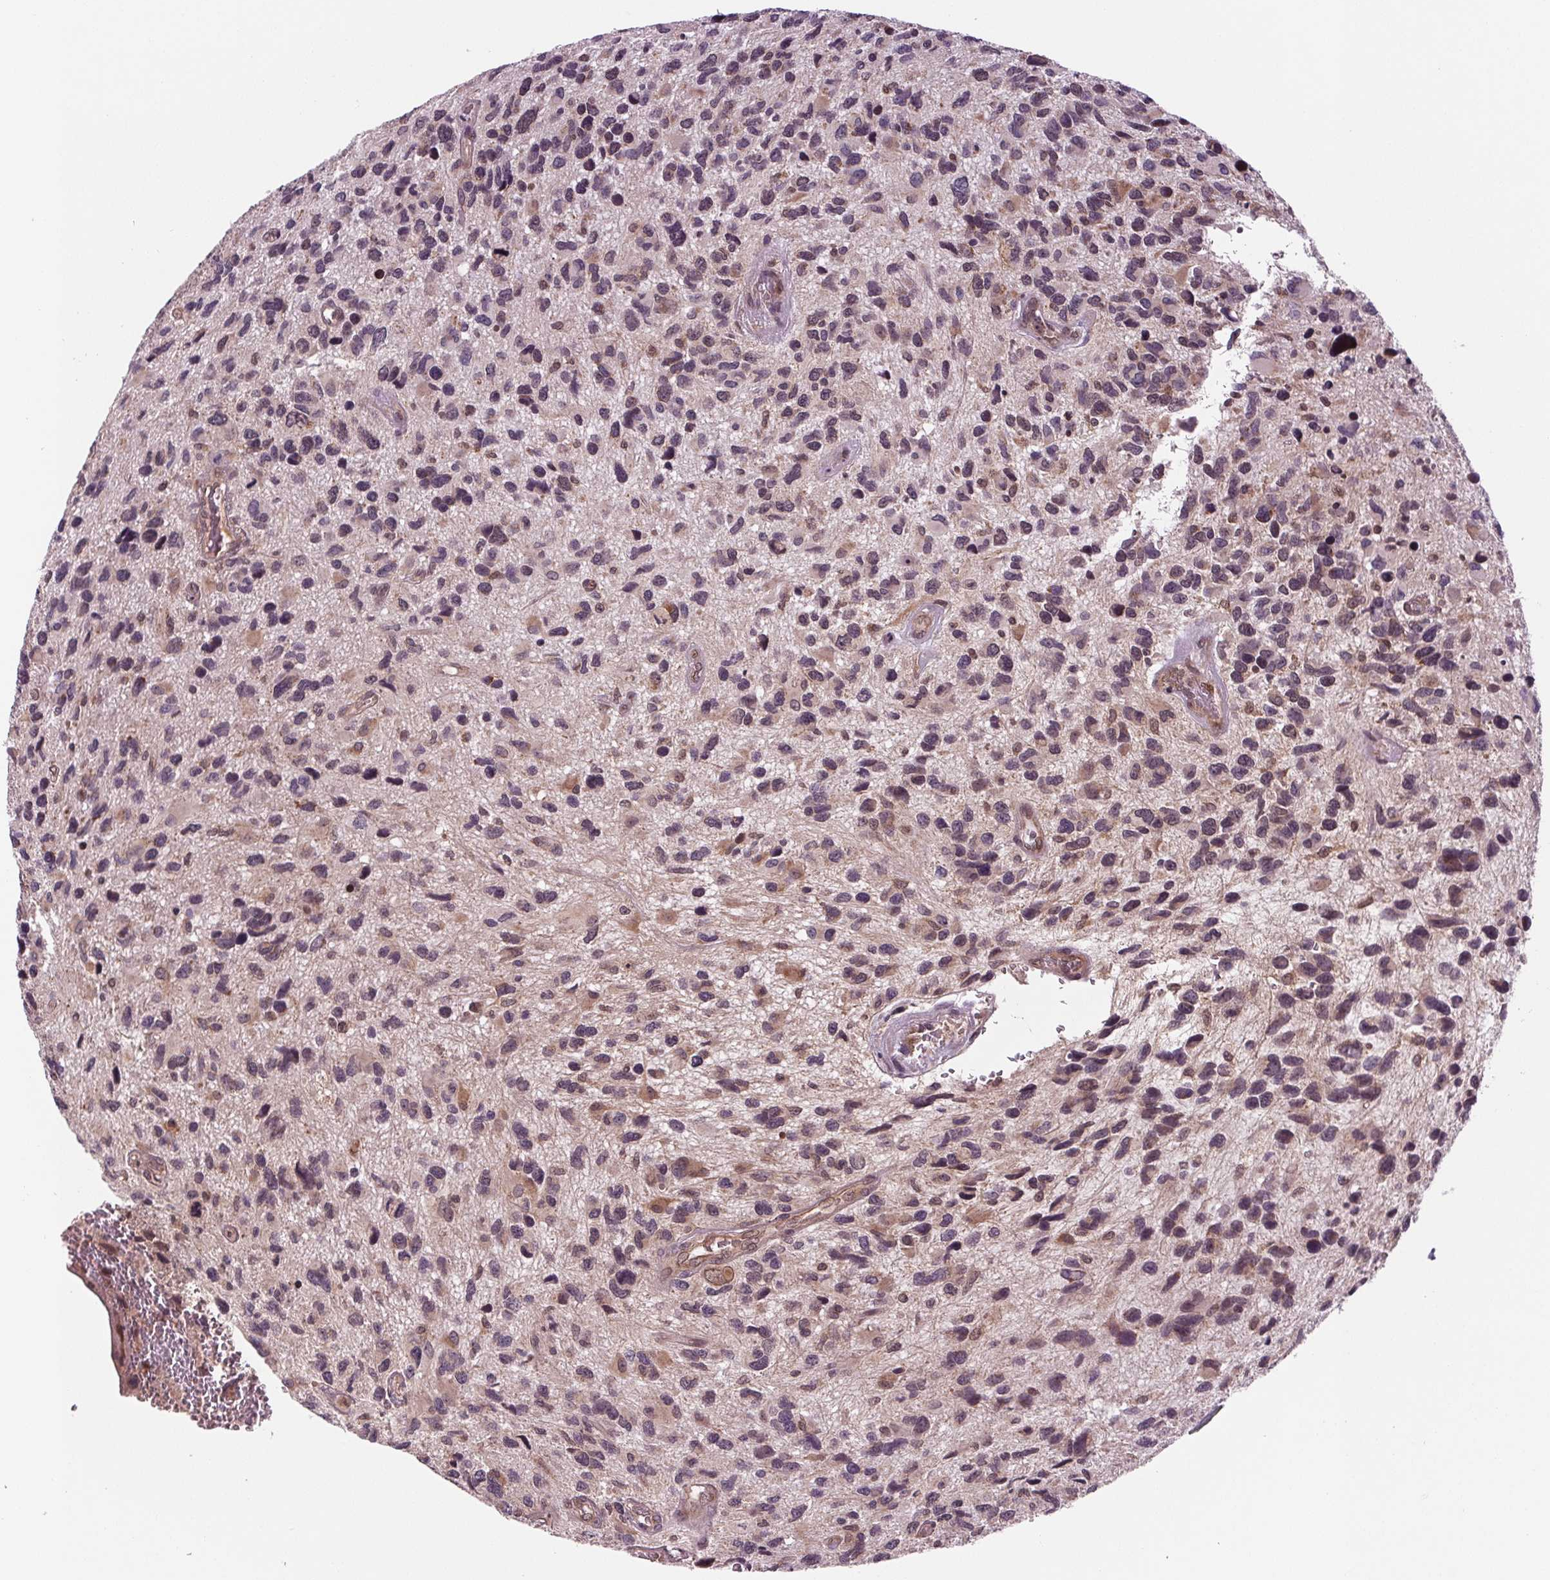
{"staining": {"intensity": "weak", "quantity": "25%-75%", "location": "cytoplasmic/membranous"}, "tissue": "glioma", "cell_type": "Tumor cells", "image_type": "cancer", "snomed": [{"axis": "morphology", "description": "Glioma, malignant, NOS"}, {"axis": "morphology", "description": "Glioma, malignant, High grade"}, {"axis": "topography", "description": "Brain"}], "caption": "Protein positivity by IHC reveals weak cytoplasmic/membranous staining in about 25%-75% of tumor cells in glioma (malignant).", "gene": "STAT3", "patient": {"sex": "female", "age": 71}}